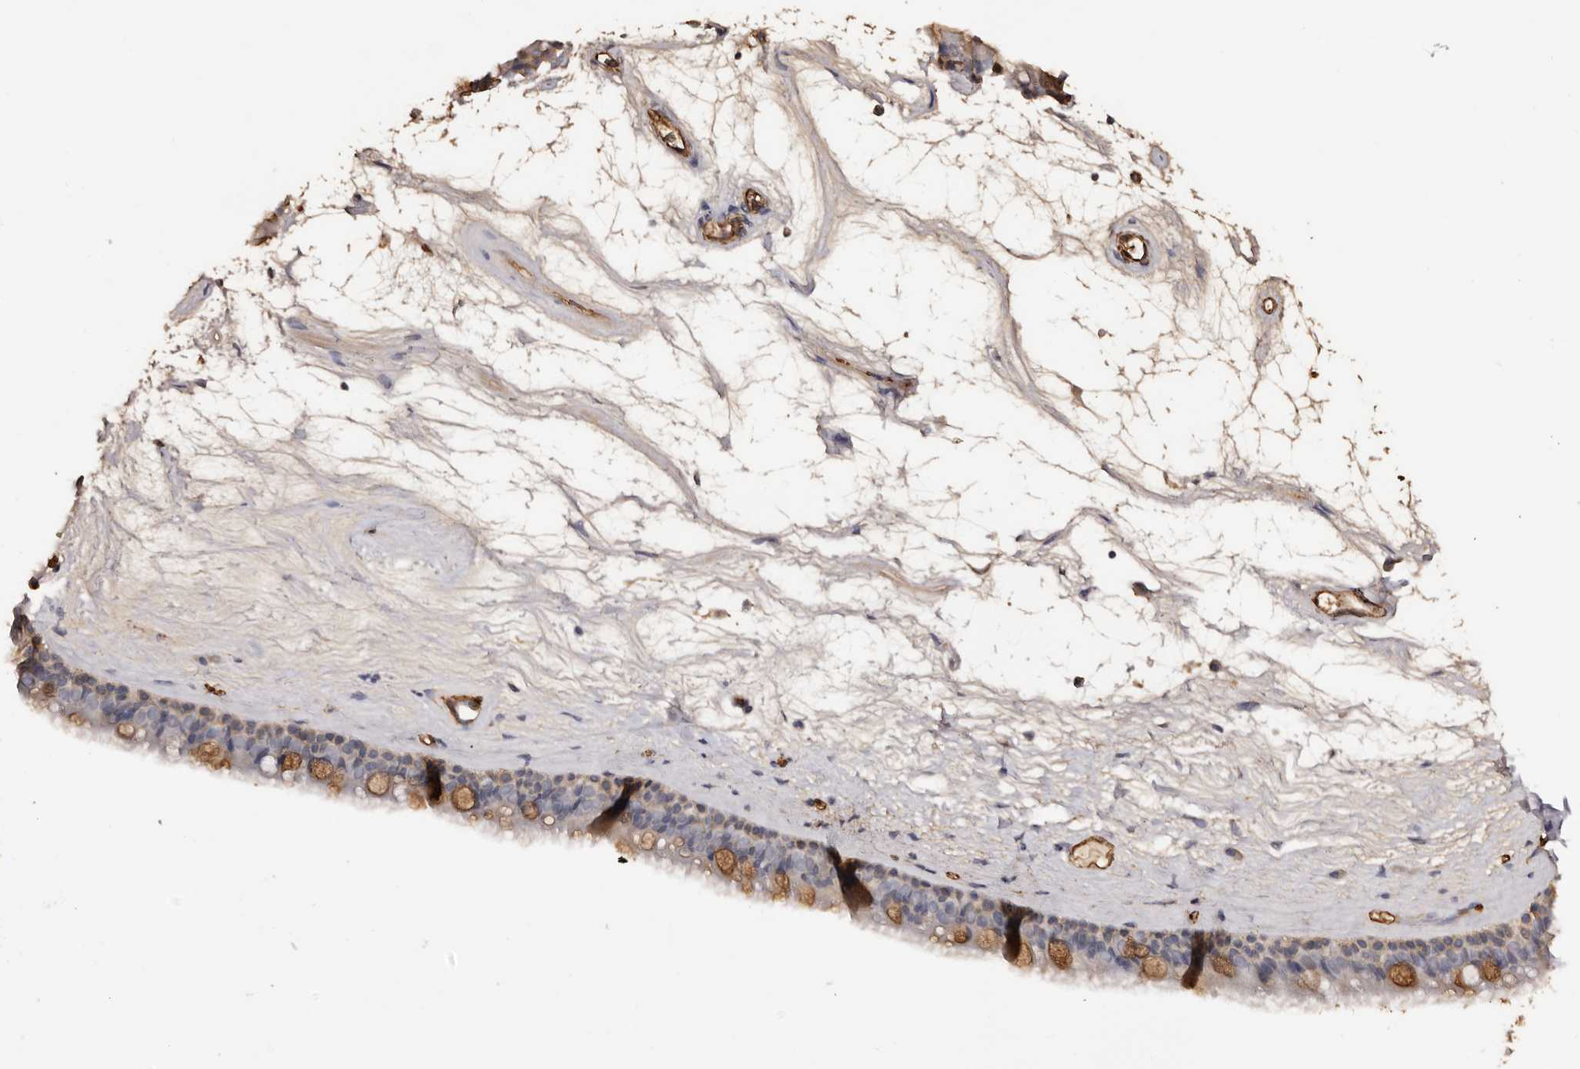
{"staining": {"intensity": "moderate", "quantity": "25%-75%", "location": "cytoplasmic/membranous"}, "tissue": "nasopharynx", "cell_type": "Respiratory epithelial cells", "image_type": "normal", "snomed": [{"axis": "morphology", "description": "Normal tissue, NOS"}, {"axis": "topography", "description": "Nasopharynx"}], "caption": "Immunohistochemistry (IHC) of unremarkable human nasopharynx reveals medium levels of moderate cytoplasmic/membranous expression in about 25%-75% of respiratory epithelial cells.", "gene": "ZNF557", "patient": {"sex": "male", "age": 64}}